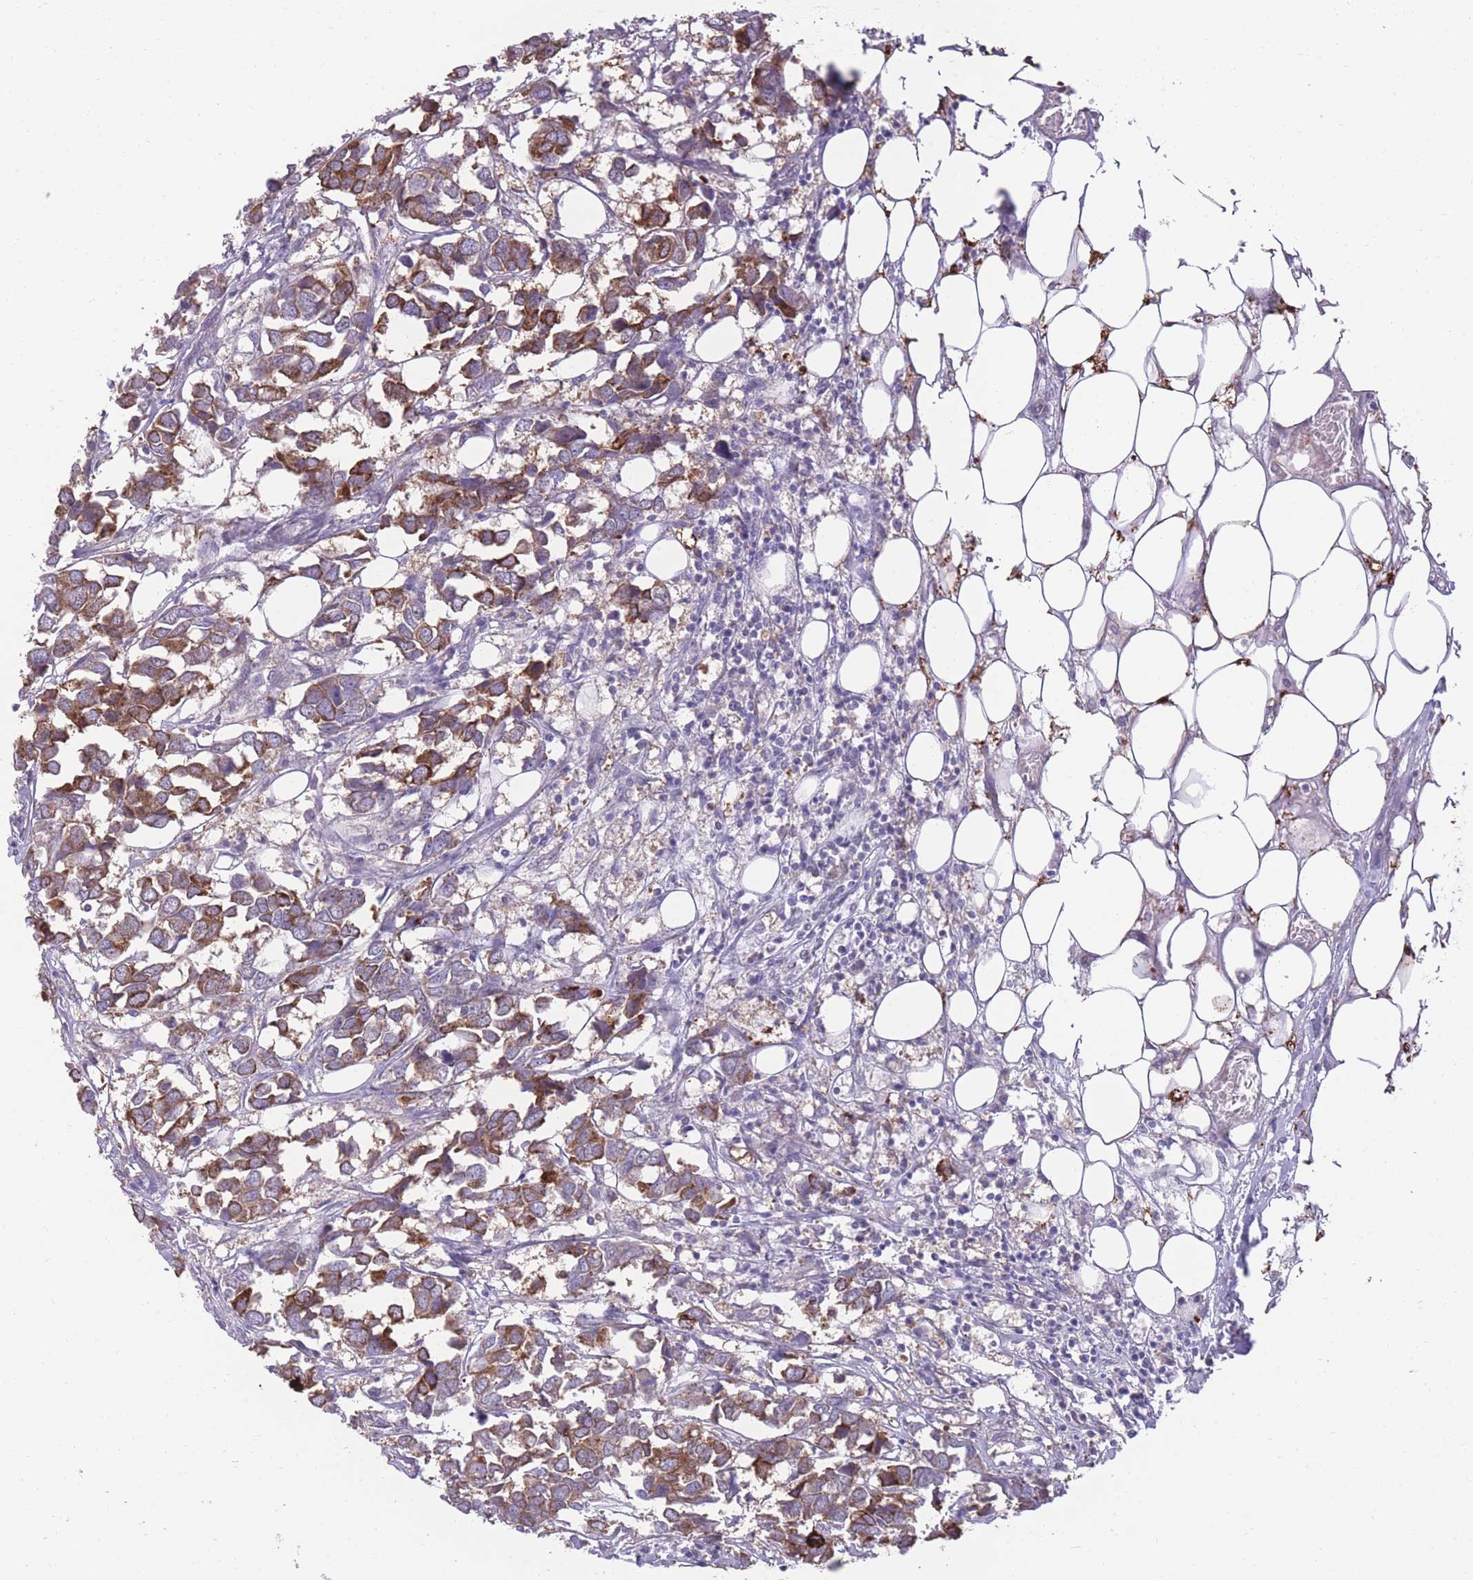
{"staining": {"intensity": "strong", "quantity": ">75%", "location": "cytoplasmic/membranous"}, "tissue": "breast cancer", "cell_type": "Tumor cells", "image_type": "cancer", "snomed": [{"axis": "morphology", "description": "Duct carcinoma"}, {"axis": "topography", "description": "Breast"}], "caption": "IHC of human breast cancer exhibits high levels of strong cytoplasmic/membranous positivity in approximately >75% of tumor cells.", "gene": "RGS11", "patient": {"sex": "female", "age": 83}}